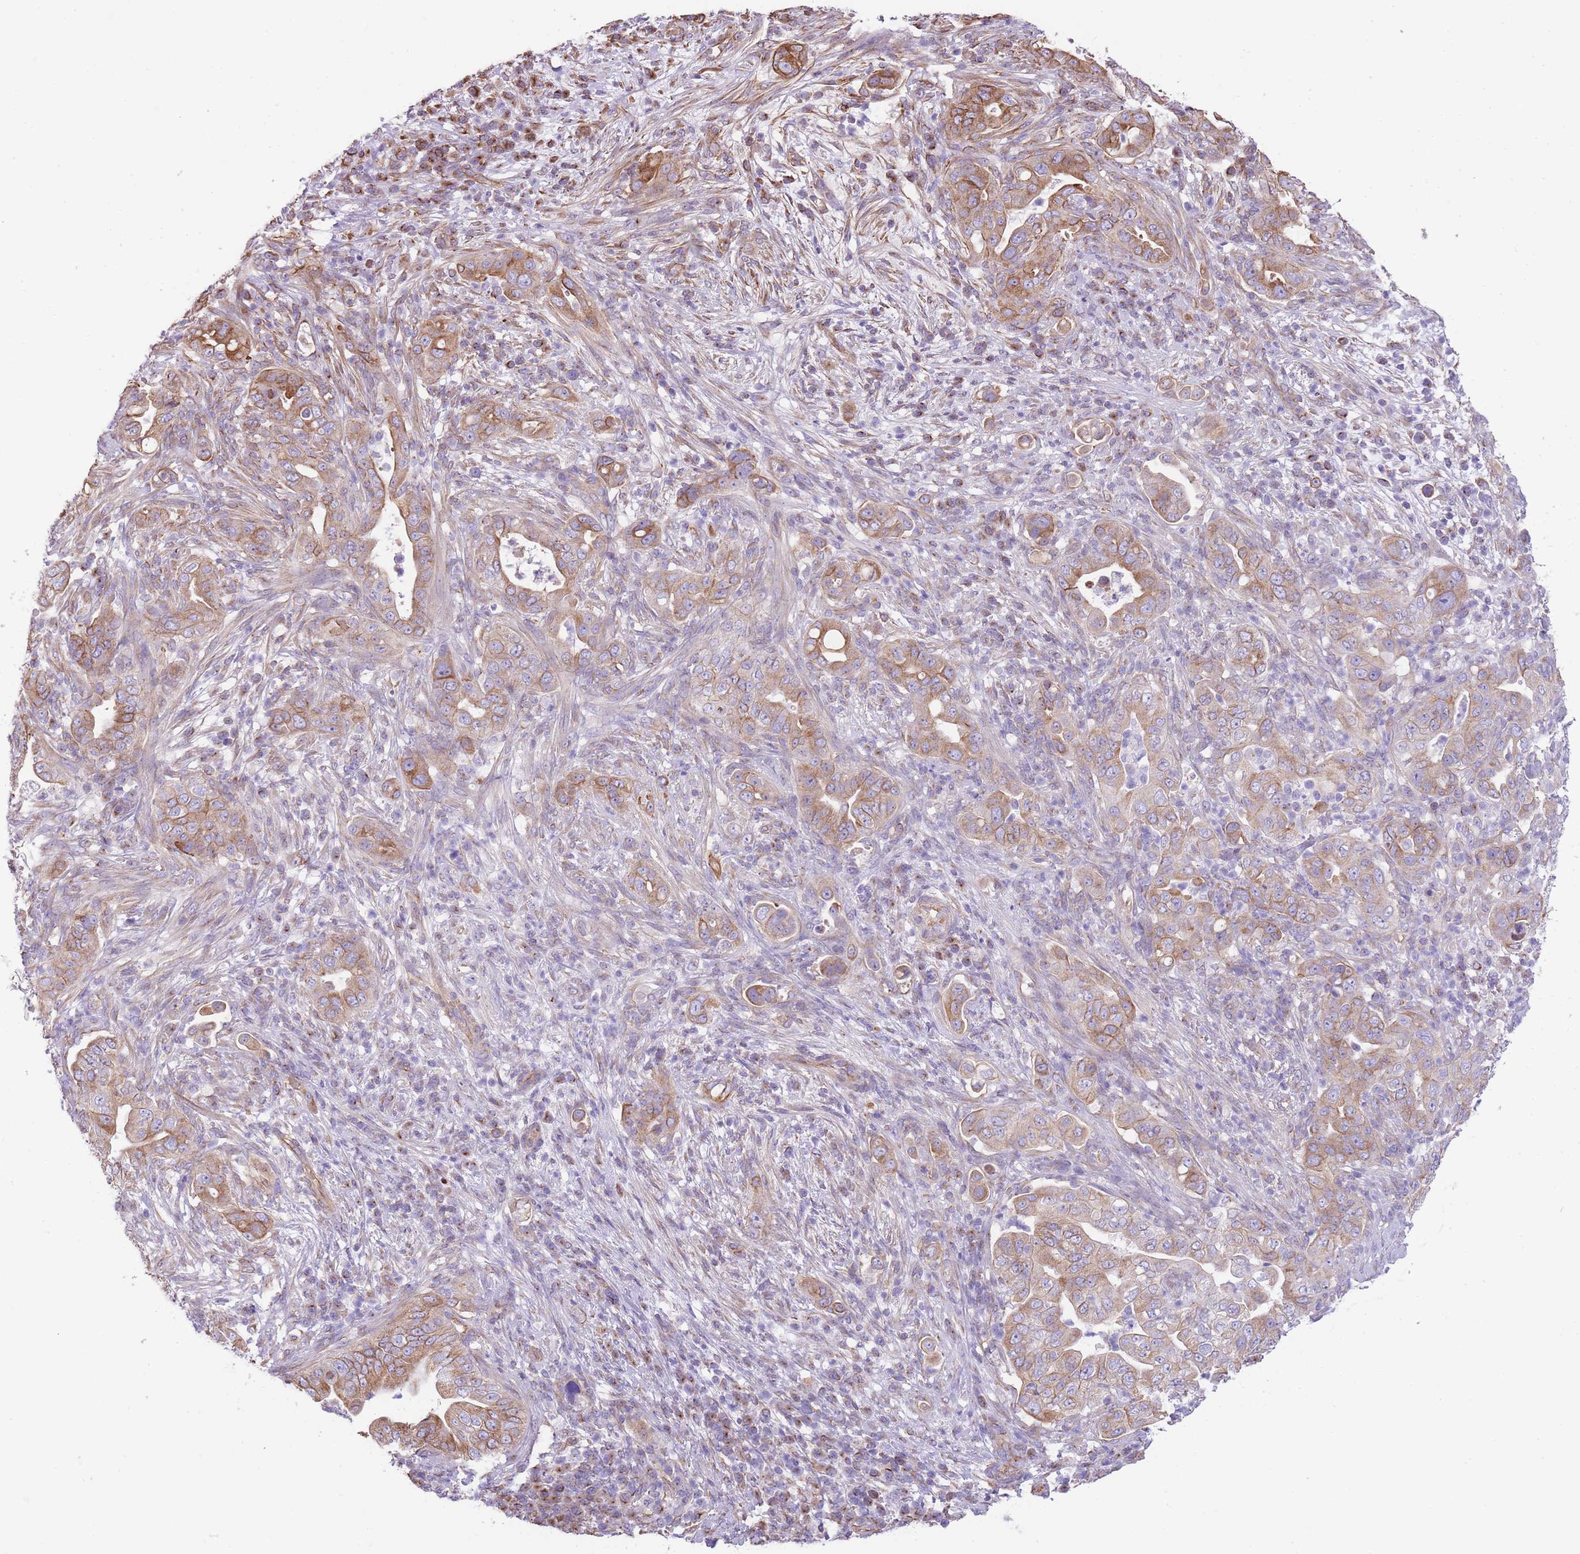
{"staining": {"intensity": "moderate", "quantity": ">75%", "location": "cytoplasmic/membranous"}, "tissue": "pancreatic cancer", "cell_type": "Tumor cells", "image_type": "cancer", "snomed": [{"axis": "morphology", "description": "Adenocarcinoma, NOS"}, {"axis": "topography", "description": "Pancreas"}], "caption": "The histopathology image demonstrates a brown stain indicating the presence of a protein in the cytoplasmic/membranous of tumor cells in pancreatic cancer (adenocarcinoma).", "gene": "RHOU", "patient": {"sex": "female", "age": 63}}